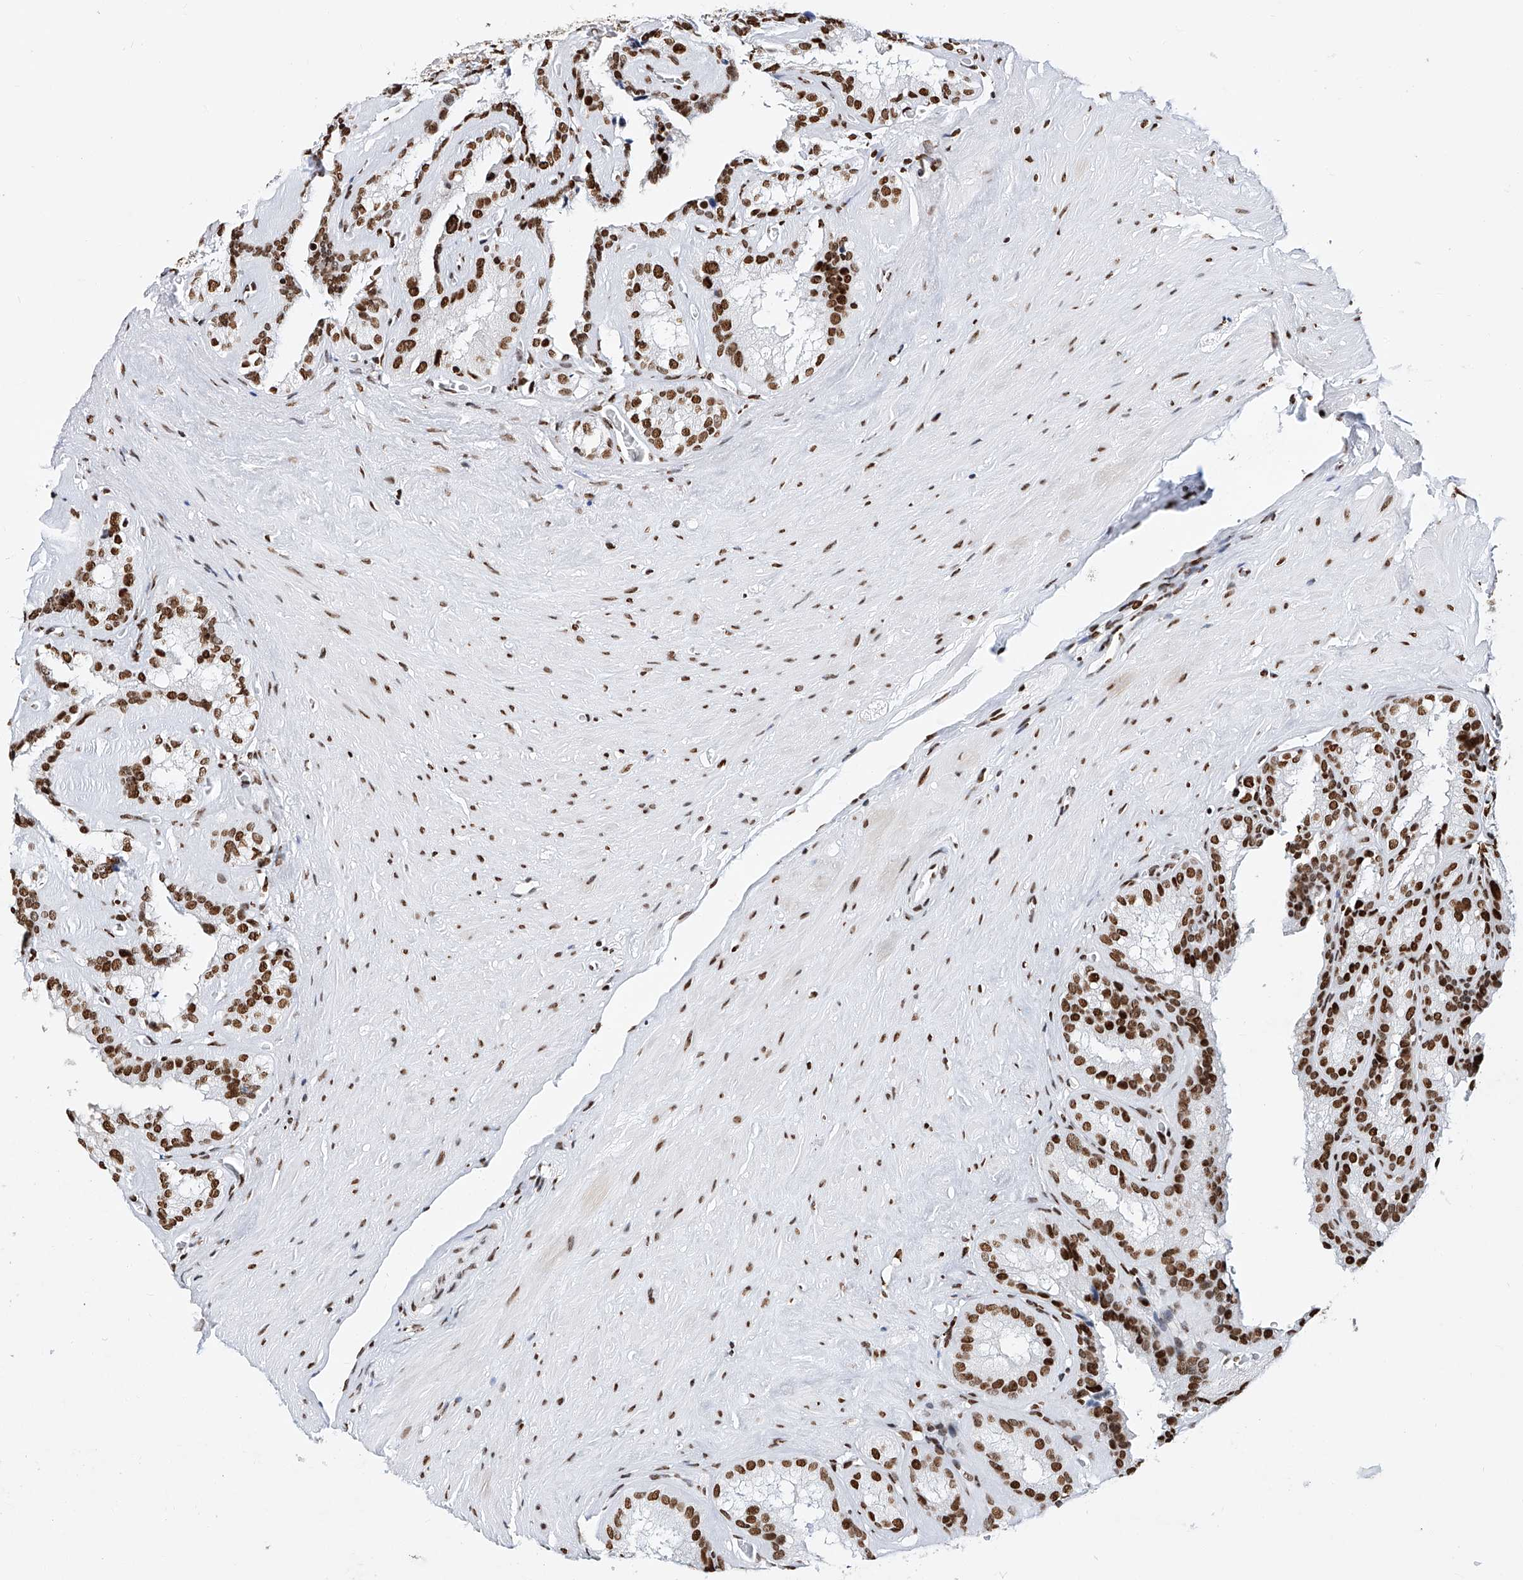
{"staining": {"intensity": "strong", "quantity": ">75%", "location": "nuclear"}, "tissue": "seminal vesicle", "cell_type": "Glandular cells", "image_type": "normal", "snomed": [{"axis": "morphology", "description": "Normal tissue, NOS"}, {"axis": "topography", "description": "Prostate"}, {"axis": "topography", "description": "Seminal veicle"}], "caption": "Immunohistochemistry histopathology image of unremarkable seminal vesicle stained for a protein (brown), which displays high levels of strong nuclear positivity in about >75% of glandular cells.", "gene": "SRSF6", "patient": {"sex": "male", "age": 59}}